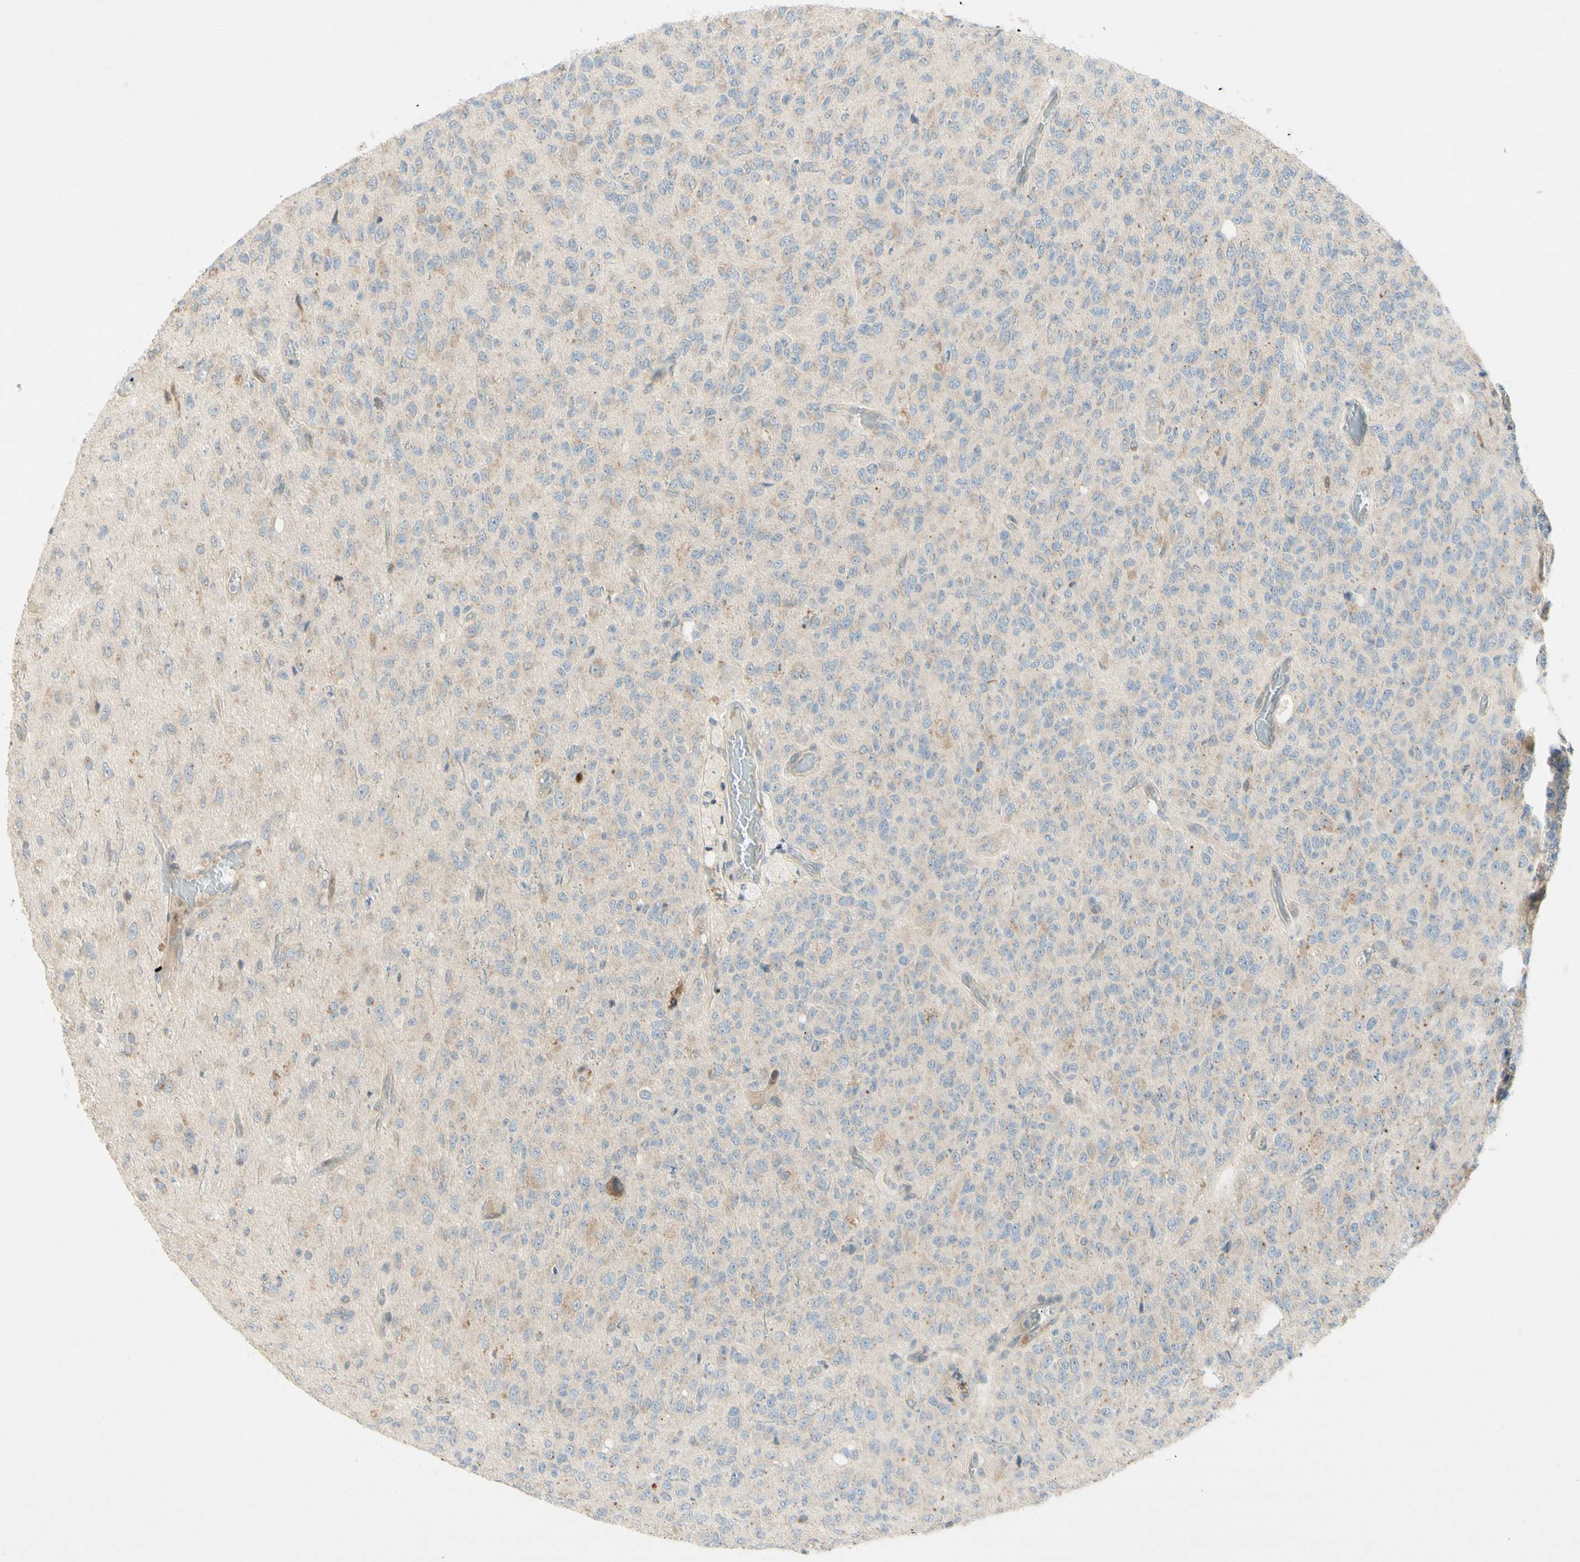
{"staining": {"intensity": "moderate", "quantity": "<25%", "location": "cytoplasmic/membranous"}, "tissue": "glioma", "cell_type": "Tumor cells", "image_type": "cancer", "snomed": [{"axis": "morphology", "description": "Glioma, malignant, High grade"}, {"axis": "topography", "description": "pancreas cauda"}], "caption": "Tumor cells reveal moderate cytoplasmic/membranous expression in approximately <25% of cells in glioma. (DAB IHC, brown staining for protein, blue staining for nuclei).", "gene": "ETF1", "patient": {"sex": "male", "age": 60}}